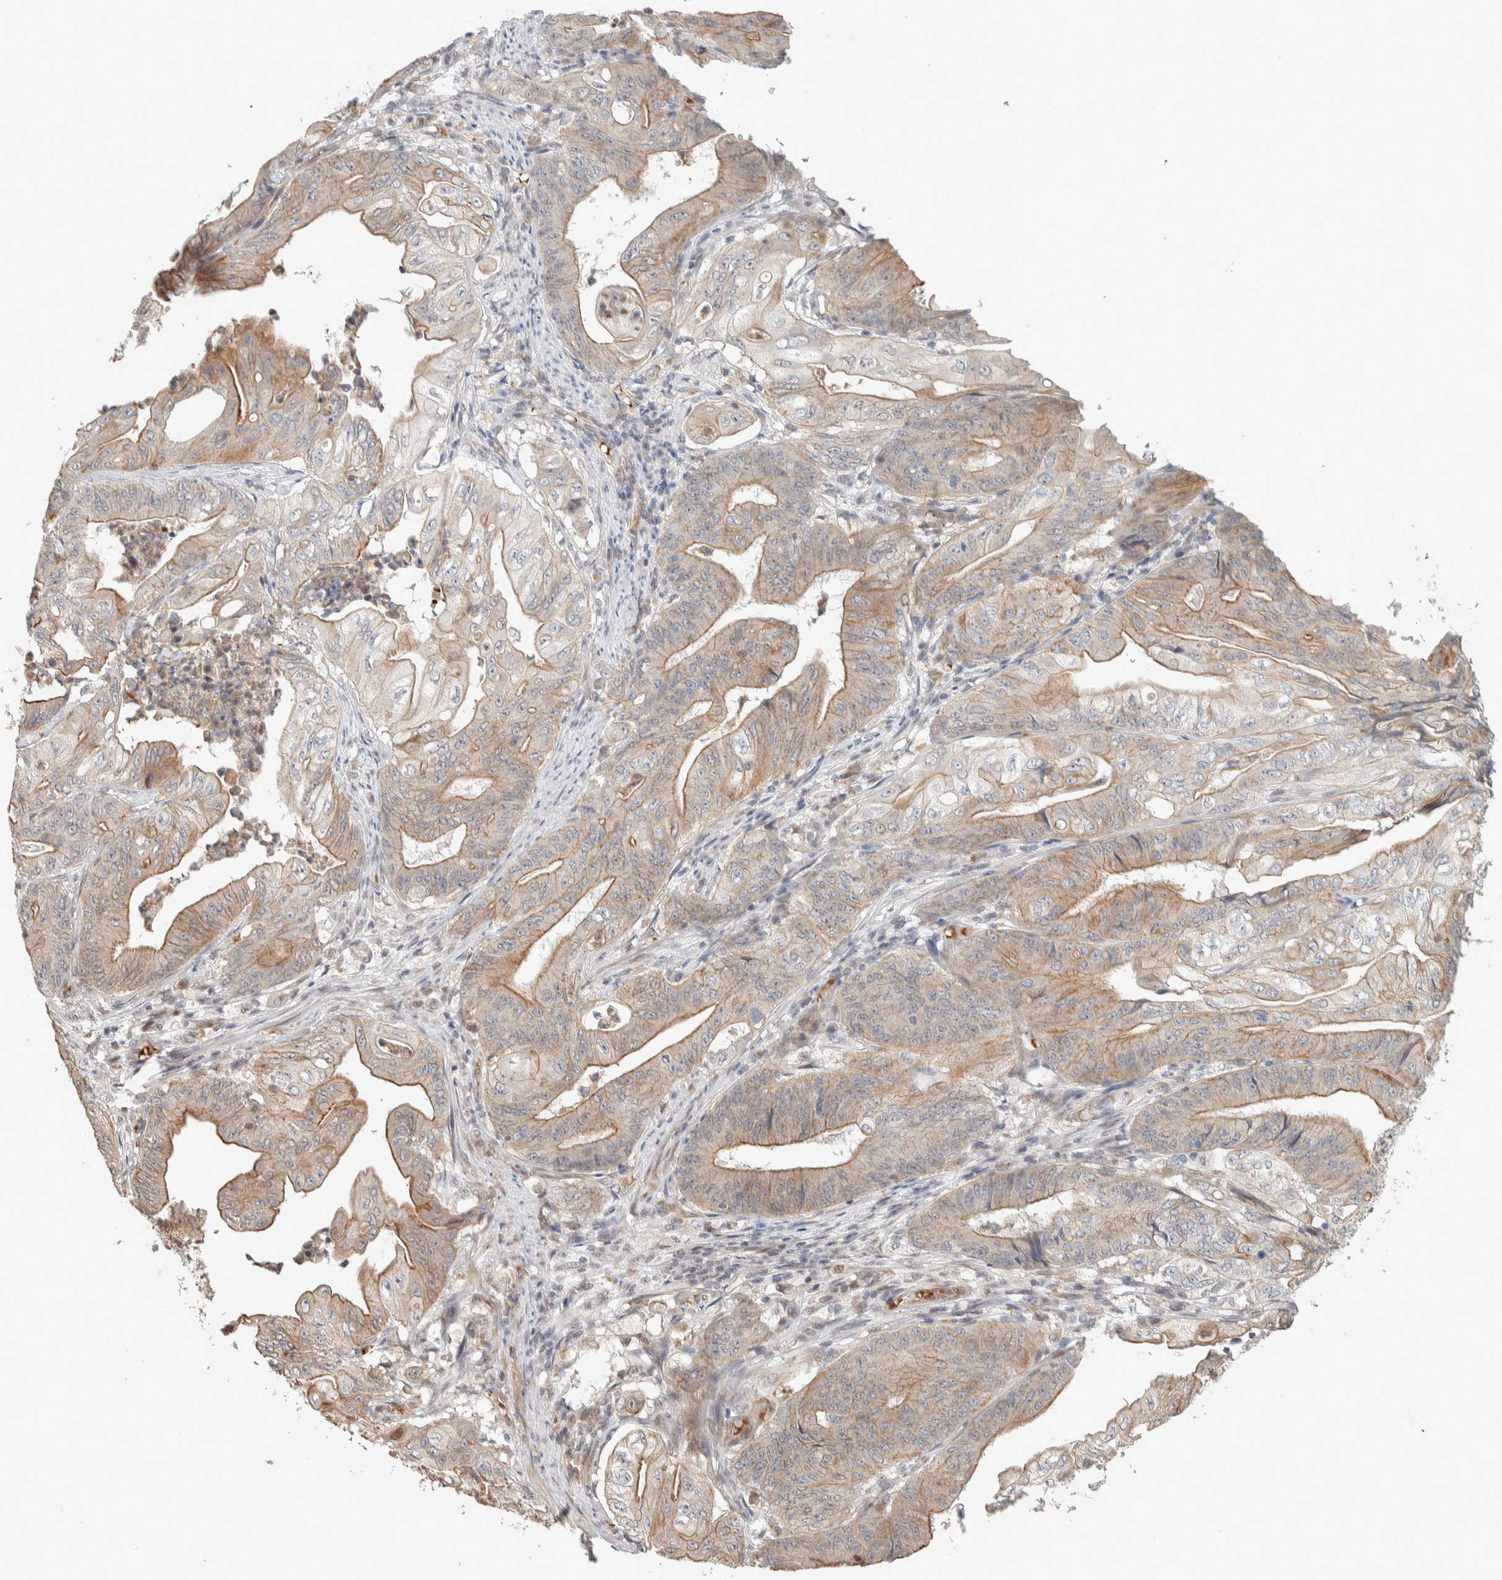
{"staining": {"intensity": "moderate", "quantity": ">75%", "location": "cytoplasmic/membranous"}, "tissue": "stomach cancer", "cell_type": "Tumor cells", "image_type": "cancer", "snomed": [{"axis": "morphology", "description": "Adenocarcinoma, NOS"}, {"axis": "topography", "description": "Stomach"}], "caption": "Stomach cancer stained for a protein (brown) demonstrates moderate cytoplasmic/membranous positive expression in about >75% of tumor cells.", "gene": "ZBTB2", "patient": {"sex": "female", "age": 73}}